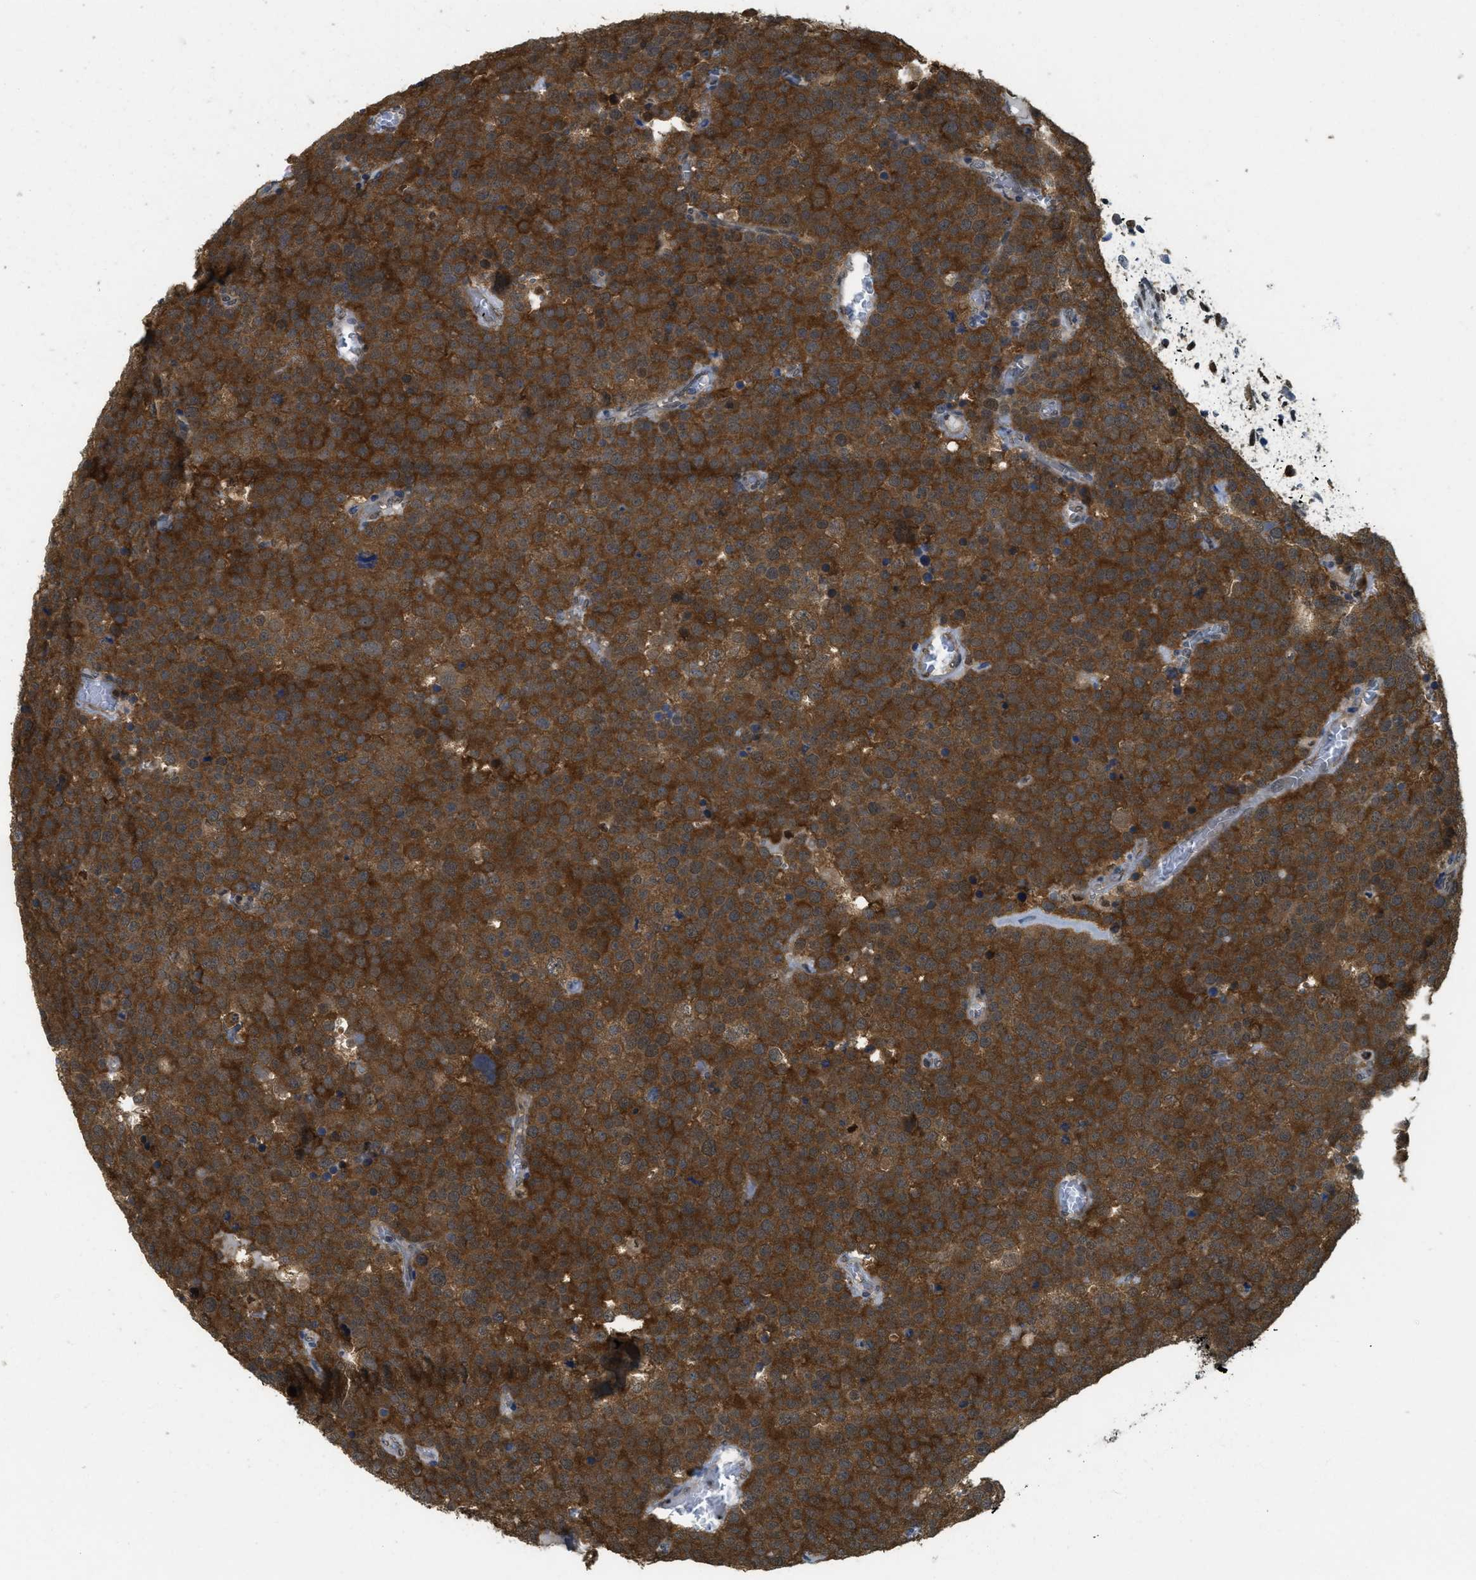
{"staining": {"intensity": "strong", "quantity": ">75%", "location": "cytoplasmic/membranous"}, "tissue": "testis cancer", "cell_type": "Tumor cells", "image_type": "cancer", "snomed": [{"axis": "morphology", "description": "Normal tissue, NOS"}, {"axis": "morphology", "description": "Seminoma, NOS"}, {"axis": "topography", "description": "Testis"}], "caption": "A micrograph showing strong cytoplasmic/membranous staining in approximately >75% of tumor cells in seminoma (testis), as visualized by brown immunohistochemical staining.", "gene": "PSMC5", "patient": {"sex": "male", "age": 71}}